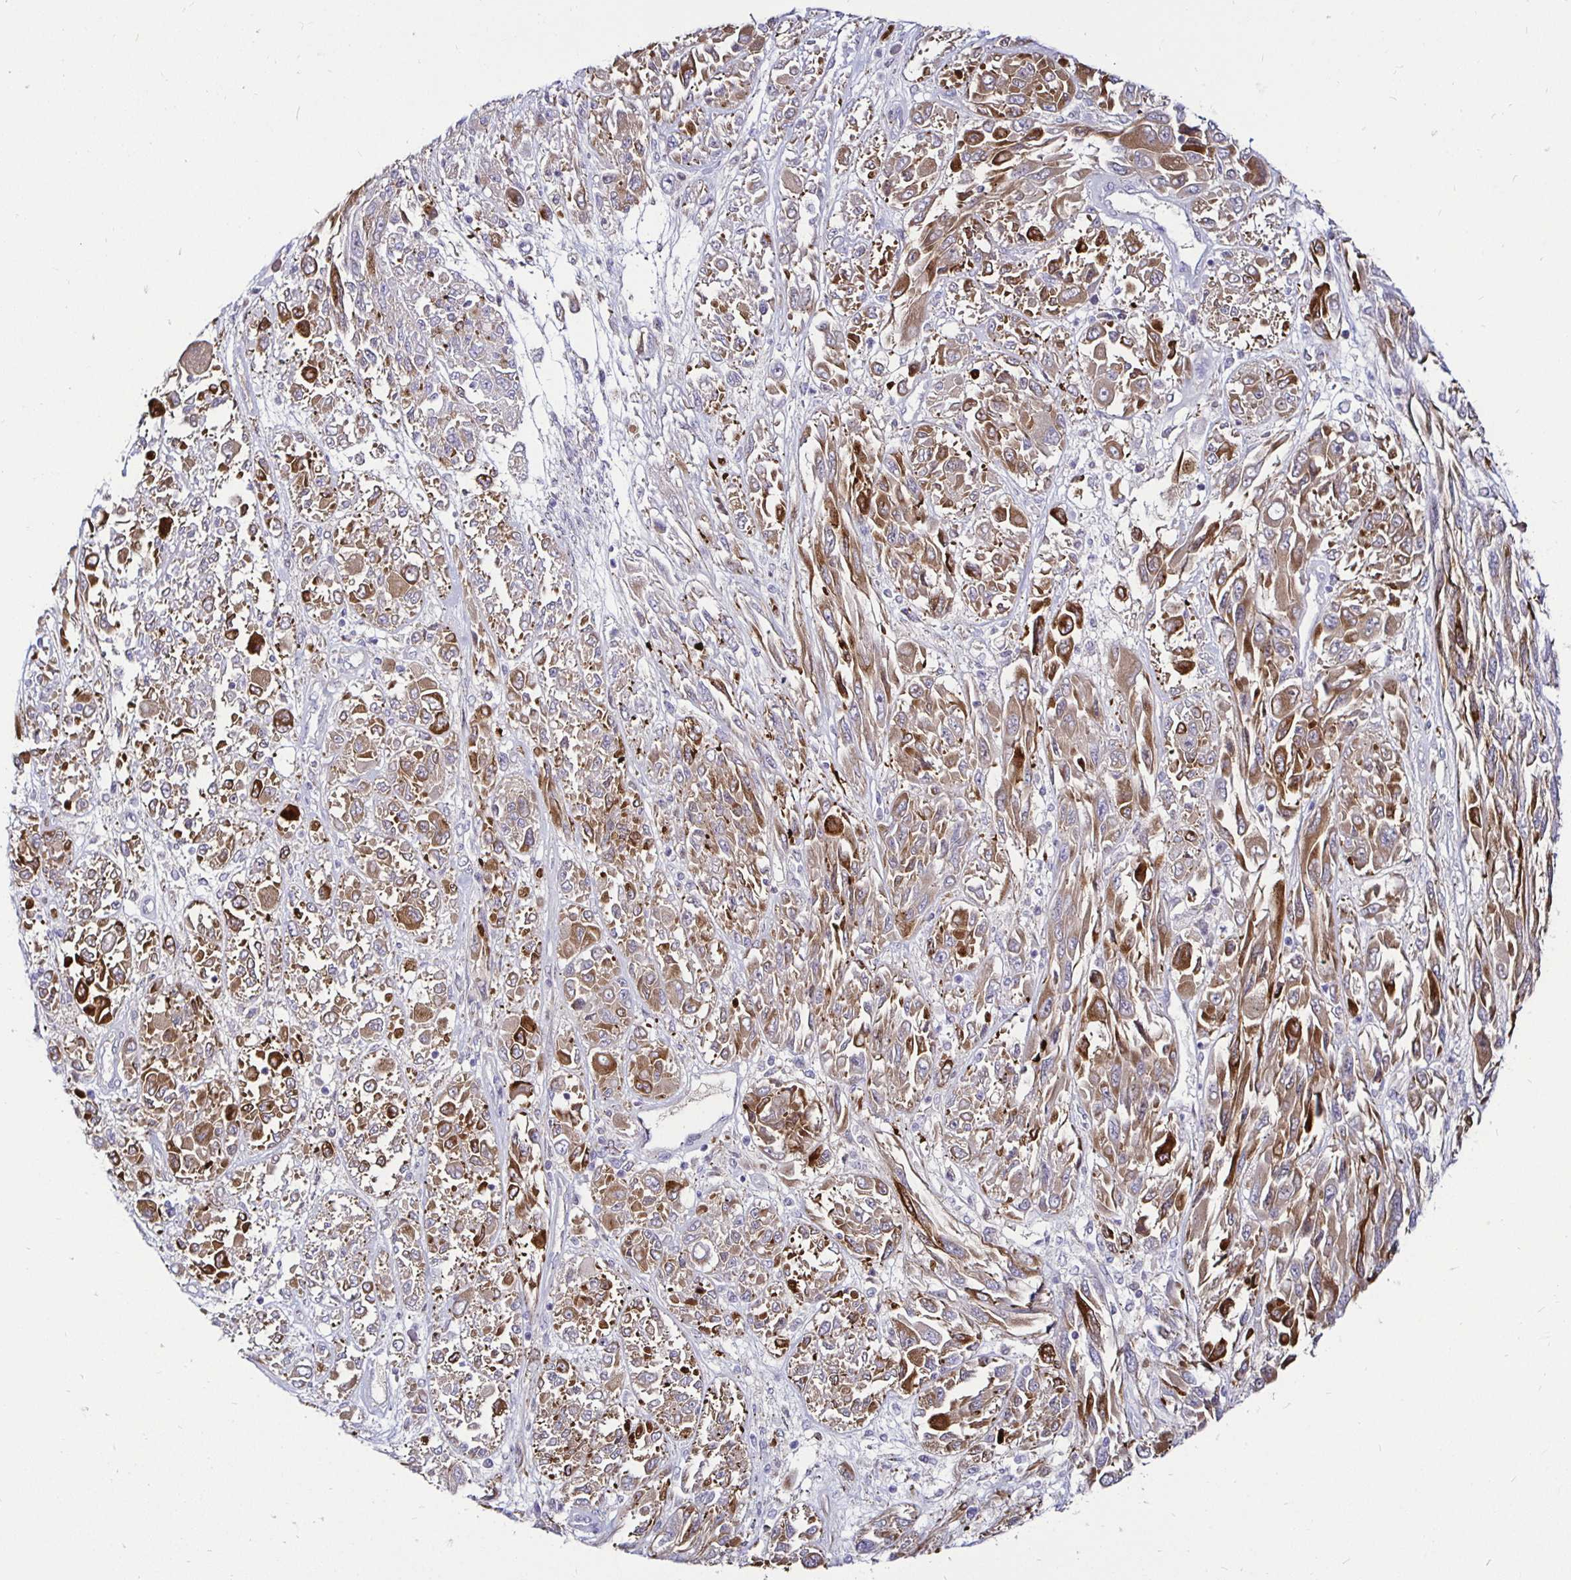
{"staining": {"intensity": "moderate", "quantity": ">75%", "location": "cytoplasmic/membranous"}, "tissue": "melanoma", "cell_type": "Tumor cells", "image_type": "cancer", "snomed": [{"axis": "morphology", "description": "Malignant melanoma, NOS"}, {"axis": "topography", "description": "Skin"}], "caption": "This is an image of immunohistochemistry staining of melanoma, which shows moderate expression in the cytoplasmic/membranous of tumor cells.", "gene": "TIMP1", "patient": {"sex": "female", "age": 91}}